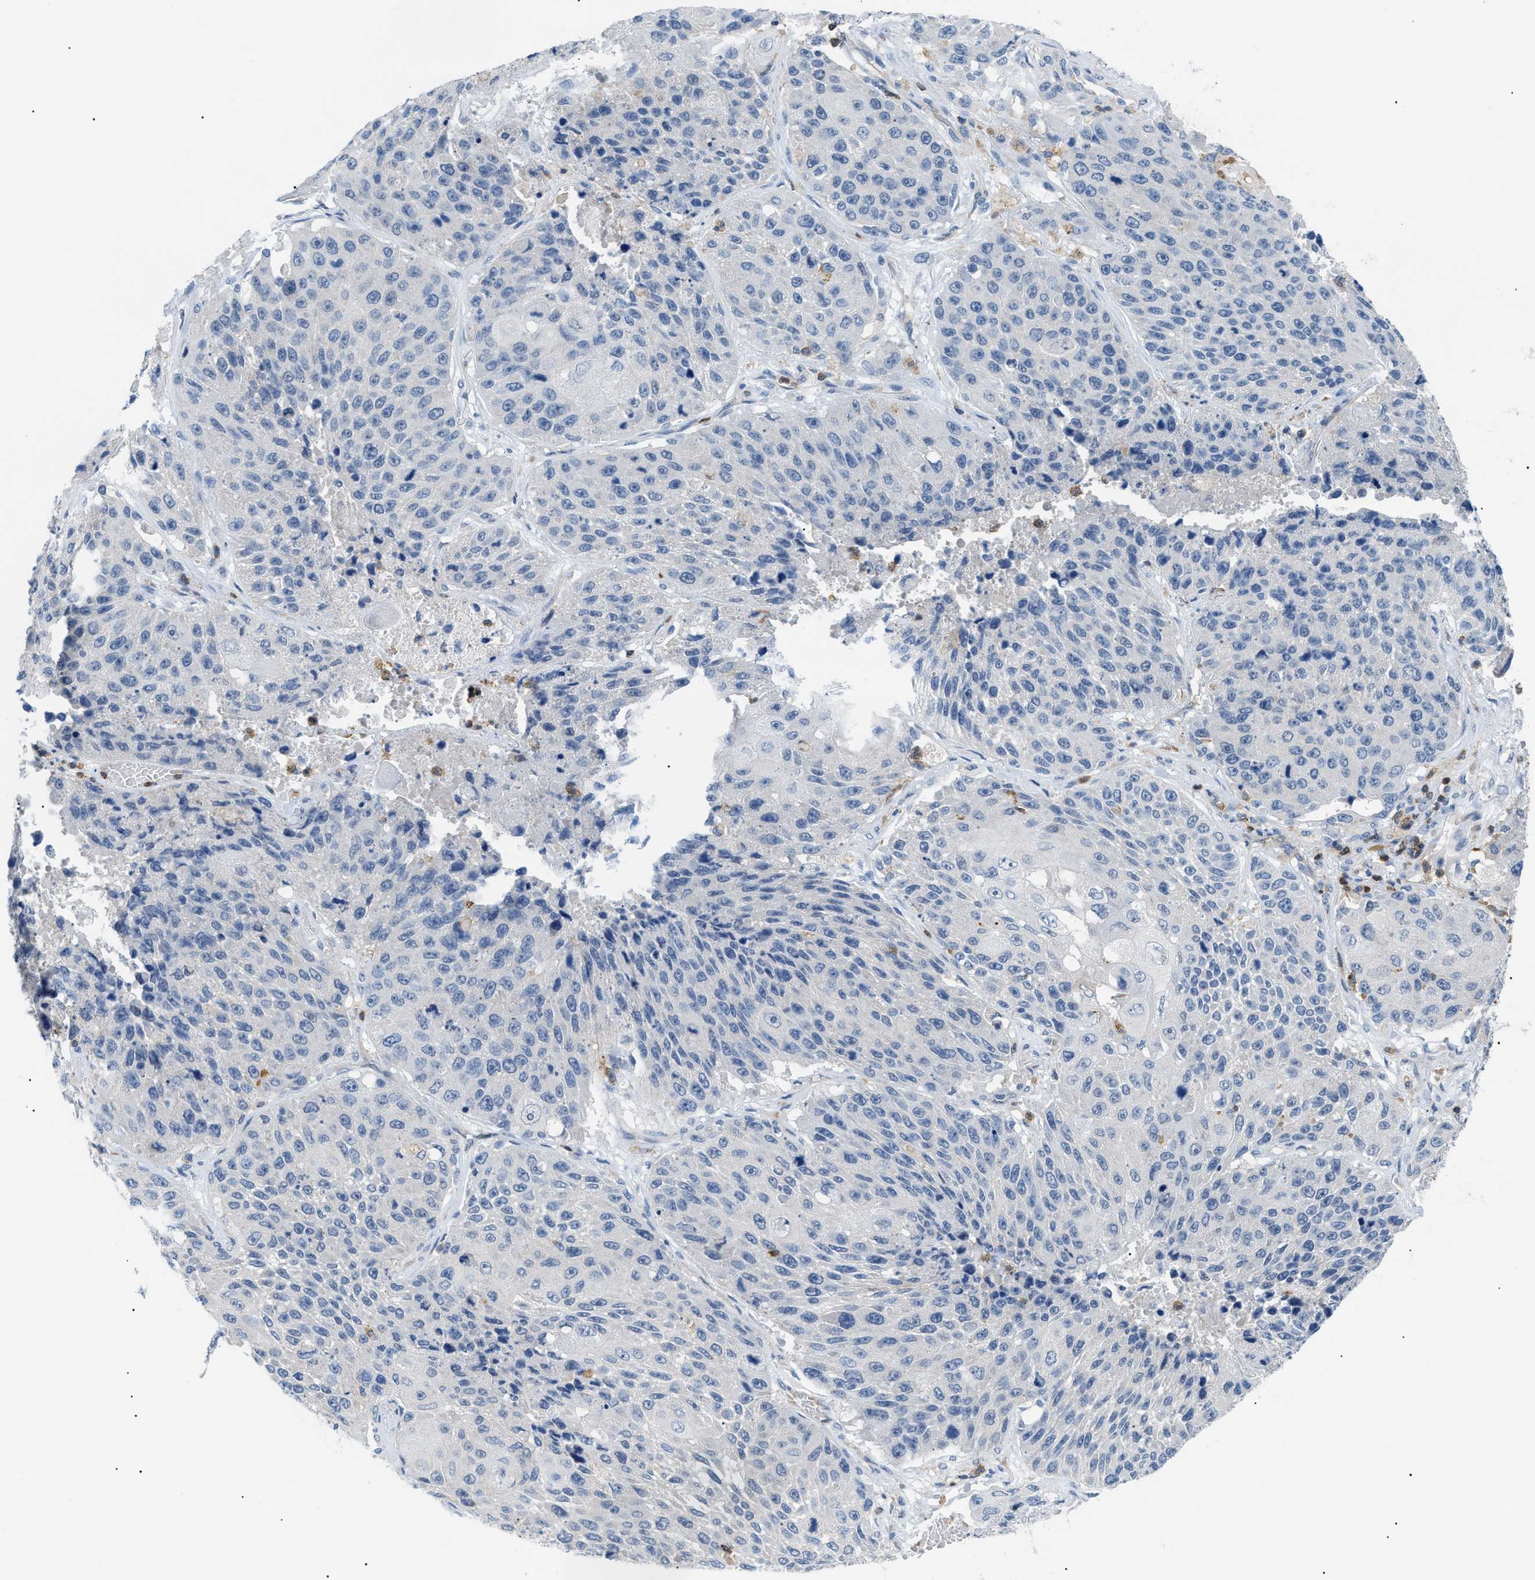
{"staining": {"intensity": "negative", "quantity": "none", "location": "none"}, "tissue": "lung cancer", "cell_type": "Tumor cells", "image_type": "cancer", "snomed": [{"axis": "morphology", "description": "Squamous cell carcinoma, NOS"}, {"axis": "topography", "description": "Lung"}], "caption": "Immunohistochemistry (IHC) photomicrograph of human lung cancer (squamous cell carcinoma) stained for a protein (brown), which exhibits no staining in tumor cells.", "gene": "INPP5D", "patient": {"sex": "male", "age": 61}}